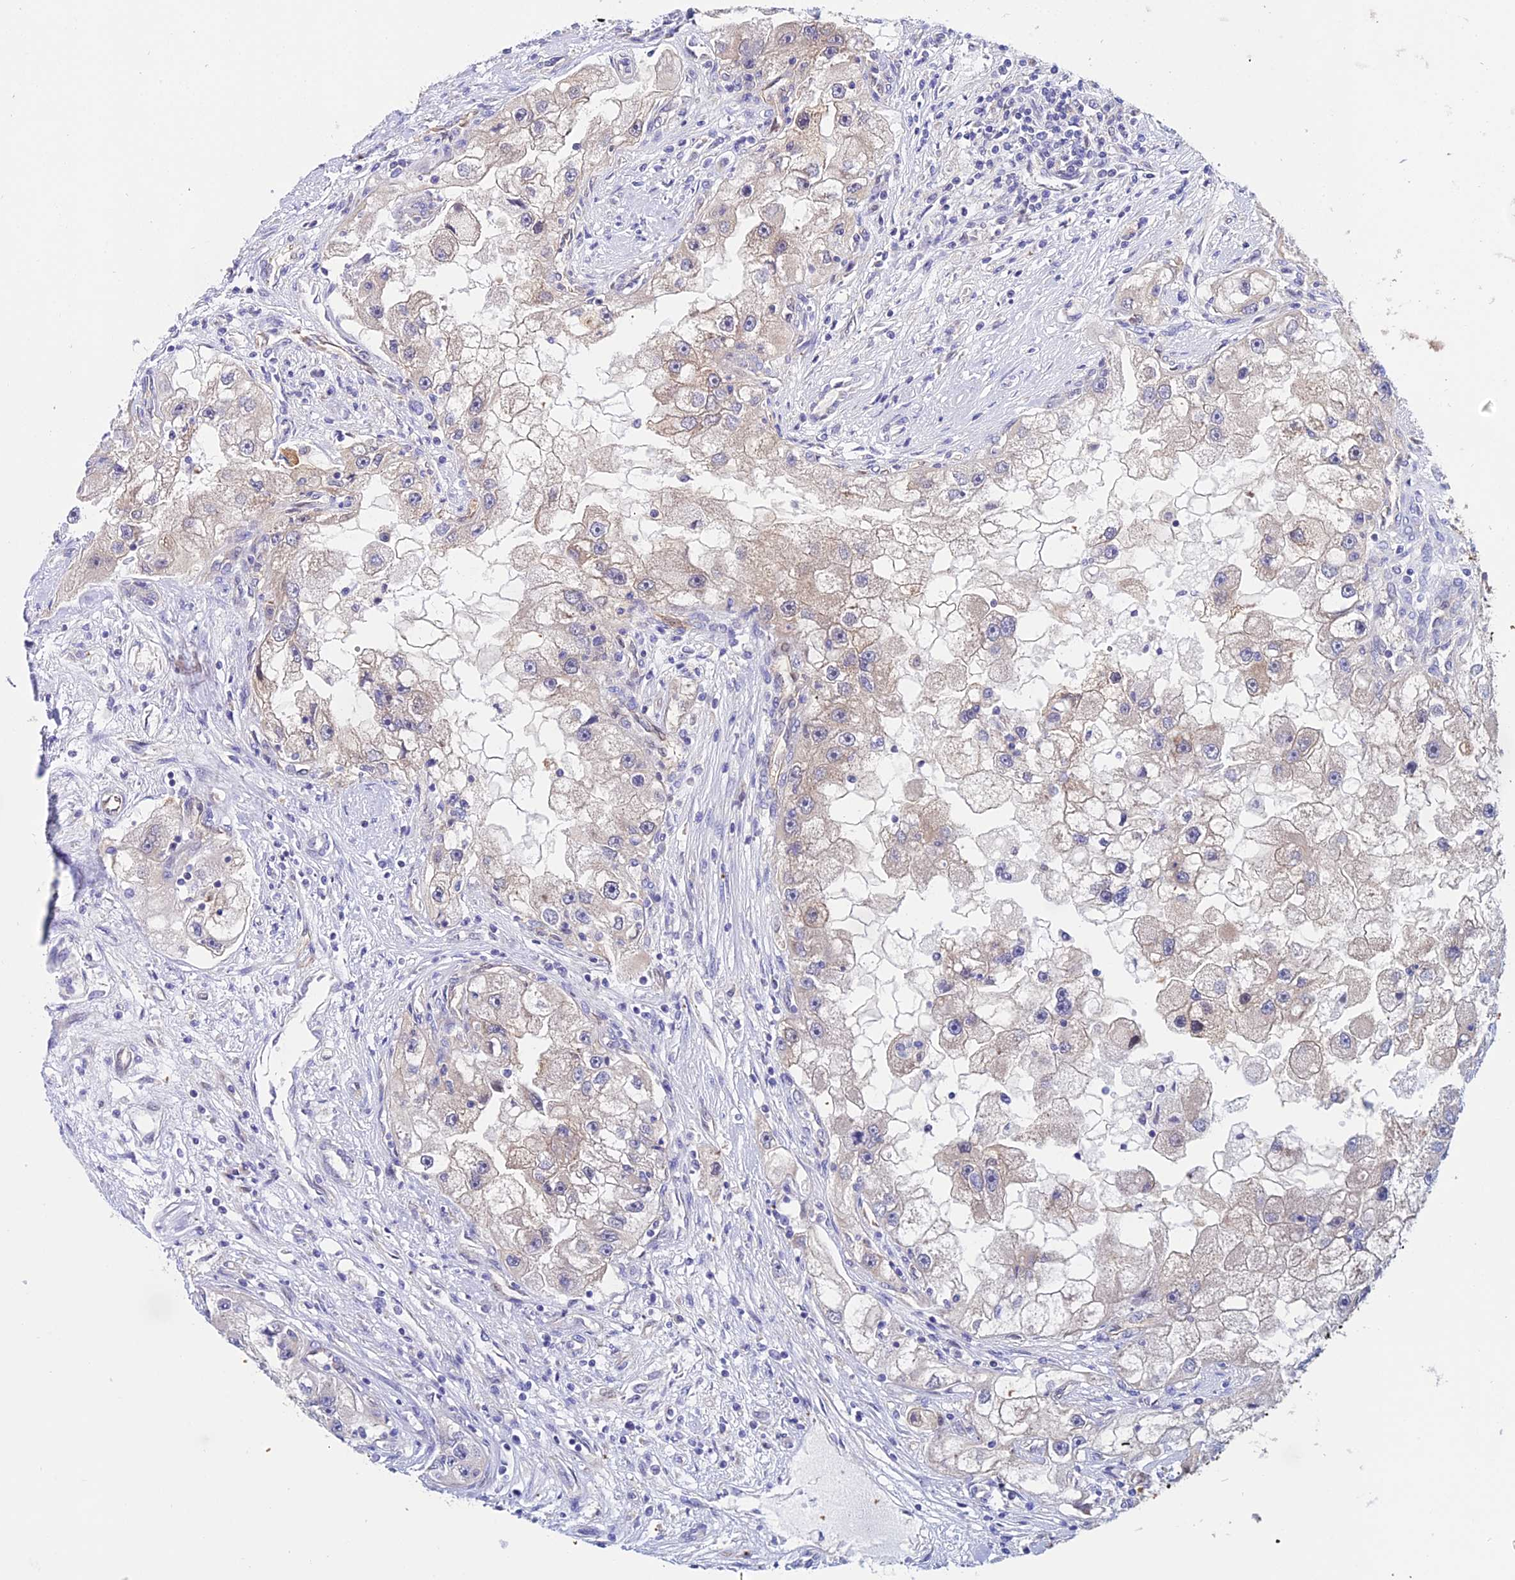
{"staining": {"intensity": "weak", "quantity": "<25%", "location": "cytoplasmic/membranous"}, "tissue": "renal cancer", "cell_type": "Tumor cells", "image_type": "cancer", "snomed": [{"axis": "morphology", "description": "Adenocarcinoma, NOS"}, {"axis": "topography", "description": "Kidney"}], "caption": "This is an immunohistochemistry (IHC) histopathology image of renal adenocarcinoma. There is no staining in tumor cells.", "gene": "PPP2R2C", "patient": {"sex": "male", "age": 63}}